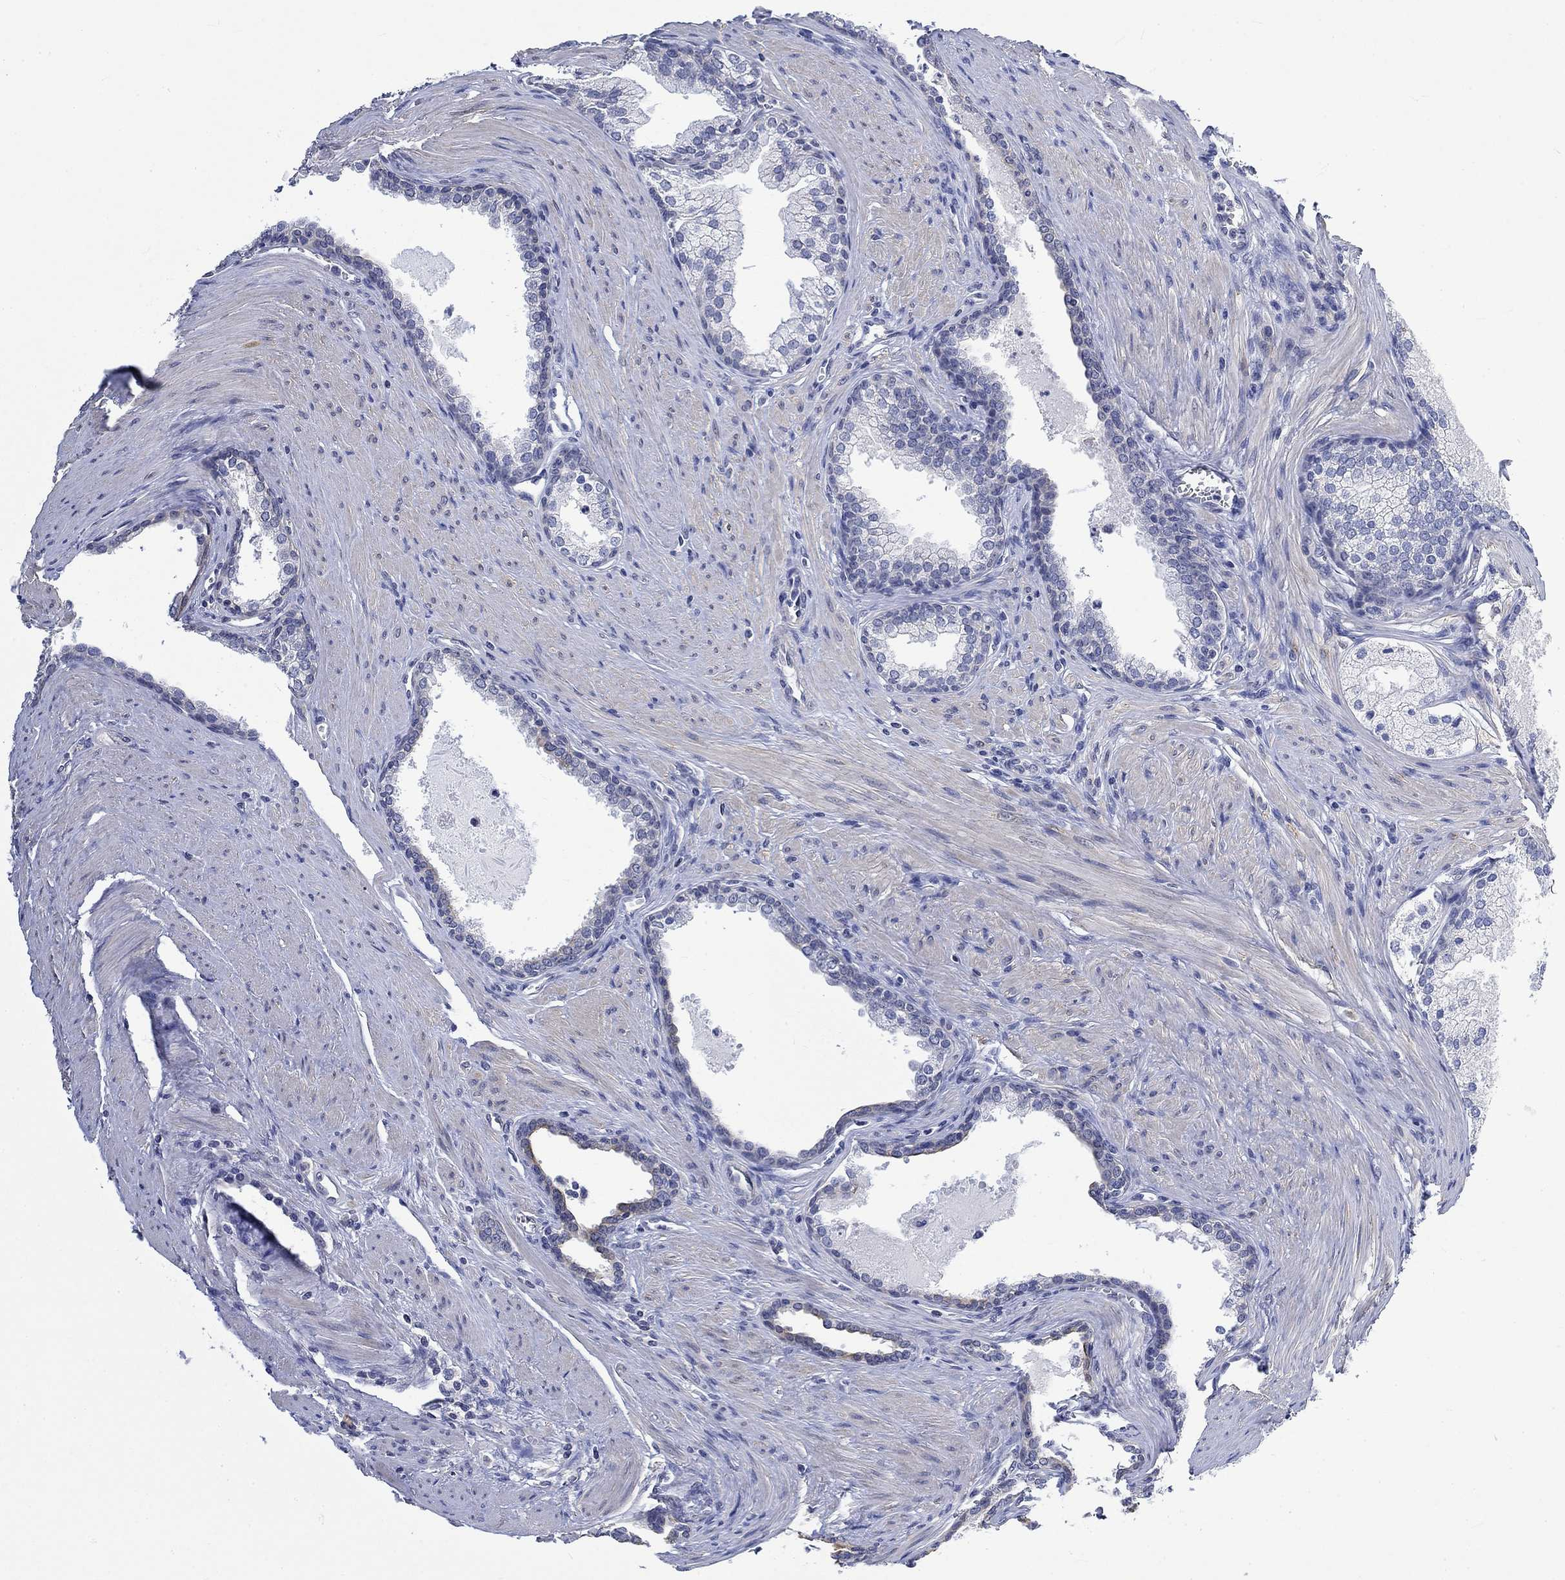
{"staining": {"intensity": "negative", "quantity": "none", "location": "none"}, "tissue": "prostate cancer", "cell_type": "Tumor cells", "image_type": "cancer", "snomed": [{"axis": "morphology", "description": "Adenocarcinoma, NOS"}, {"axis": "topography", "description": "Prostate"}], "caption": "IHC photomicrograph of neoplastic tissue: human prostate adenocarcinoma stained with DAB exhibits no significant protein positivity in tumor cells.", "gene": "AGRP", "patient": {"sex": "male", "age": 66}}